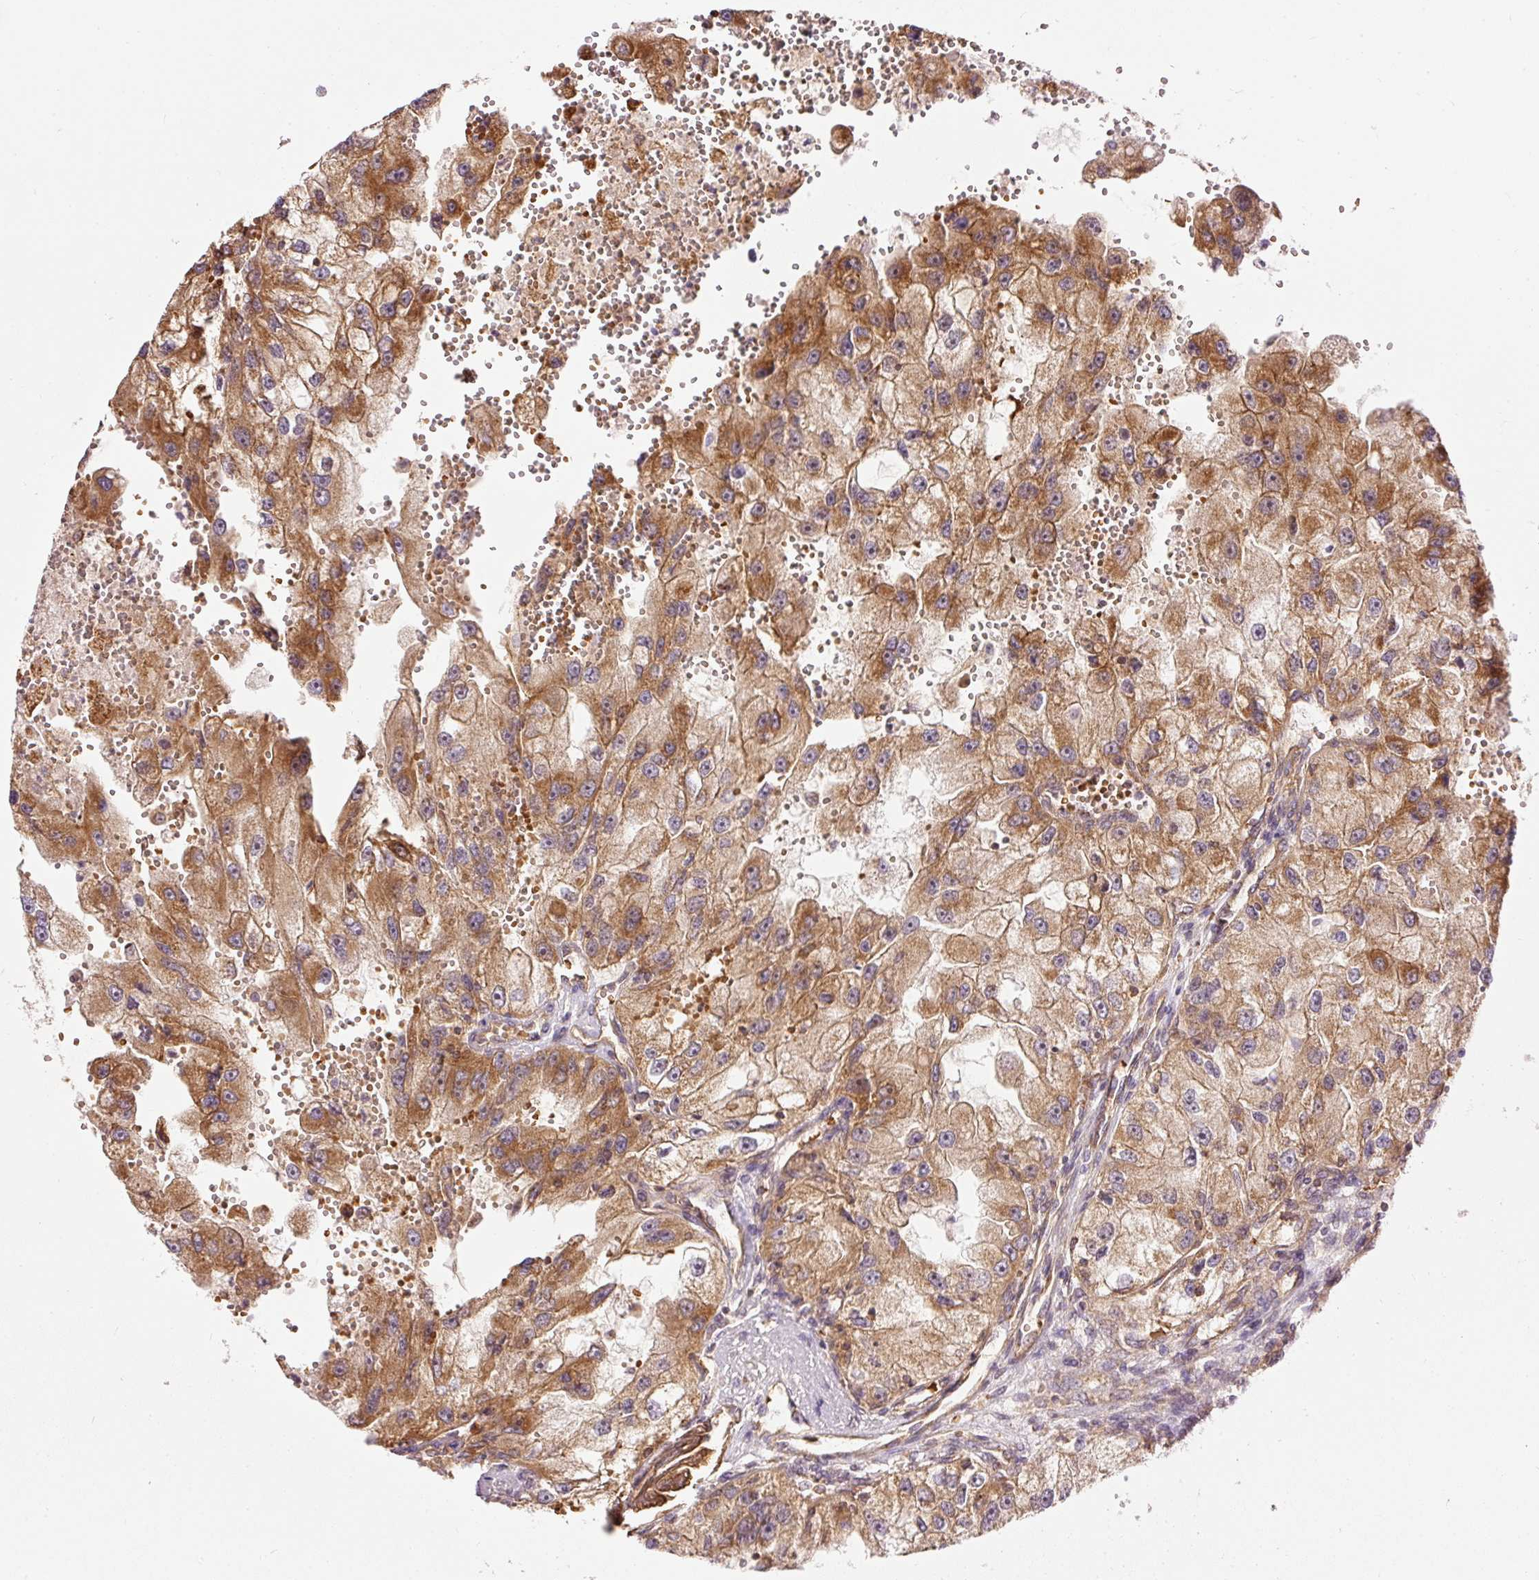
{"staining": {"intensity": "moderate", "quantity": ">75%", "location": "cytoplasmic/membranous"}, "tissue": "renal cancer", "cell_type": "Tumor cells", "image_type": "cancer", "snomed": [{"axis": "morphology", "description": "Adenocarcinoma, NOS"}, {"axis": "topography", "description": "Kidney"}], "caption": "About >75% of tumor cells in human adenocarcinoma (renal) show moderate cytoplasmic/membranous protein staining as visualized by brown immunohistochemical staining.", "gene": "ADCY4", "patient": {"sex": "male", "age": 63}}